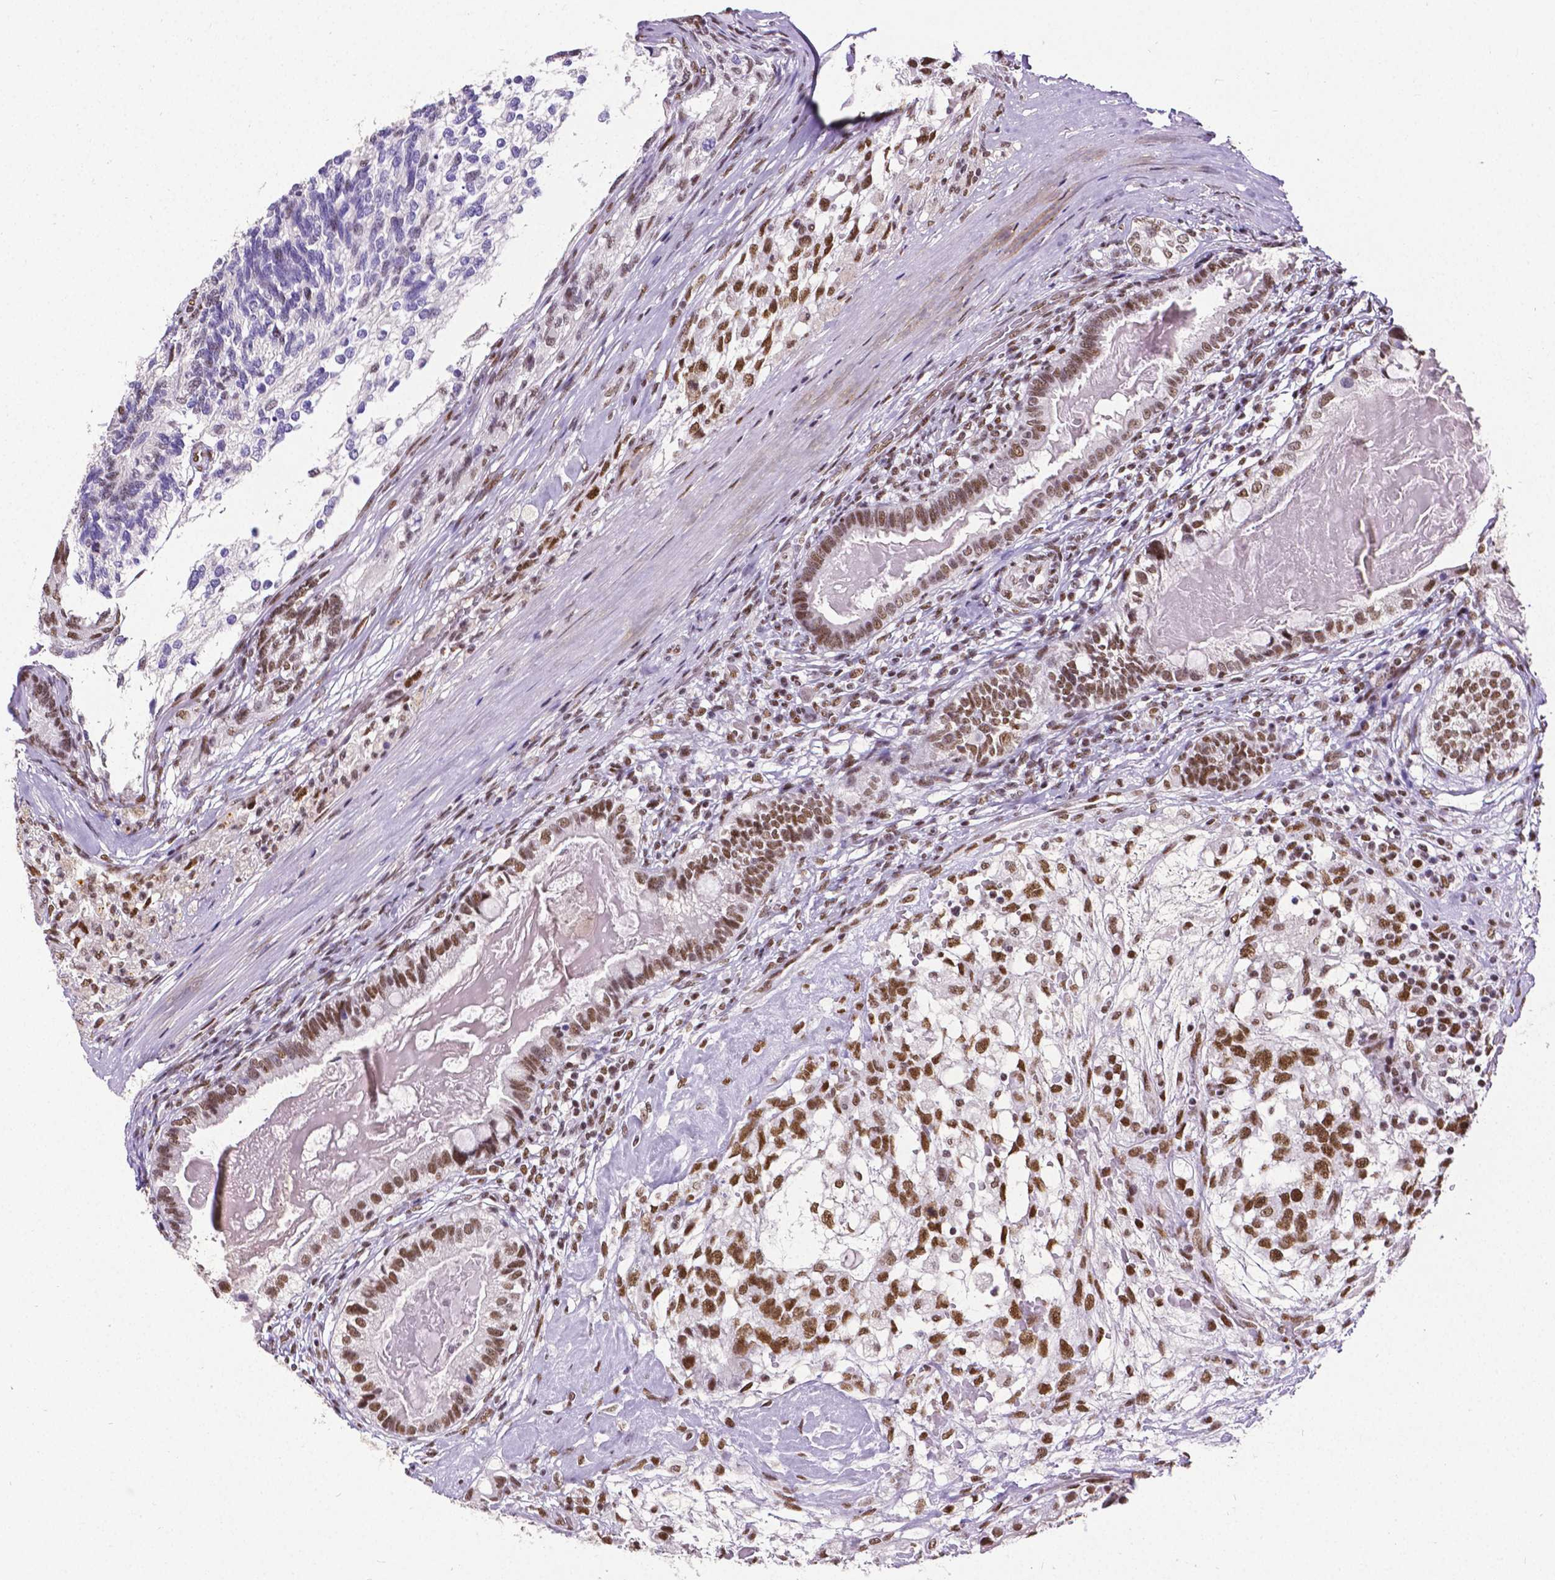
{"staining": {"intensity": "moderate", "quantity": ">75%", "location": "nuclear"}, "tissue": "testis cancer", "cell_type": "Tumor cells", "image_type": "cancer", "snomed": [{"axis": "morphology", "description": "Seminoma, NOS"}, {"axis": "morphology", "description": "Carcinoma, Embryonal, NOS"}, {"axis": "topography", "description": "Testis"}], "caption": "Immunohistochemistry (IHC) histopathology image of neoplastic tissue: human testis cancer (embryonal carcinoma) stained using immunohistochemistry (IHC) displays medium levels of moderate protein expression localized specifically in the nuclear of tumor cells, appearing as a nuclear brown color.", "gene": "REST", "patient": {"sex": "male", "age": 41}}